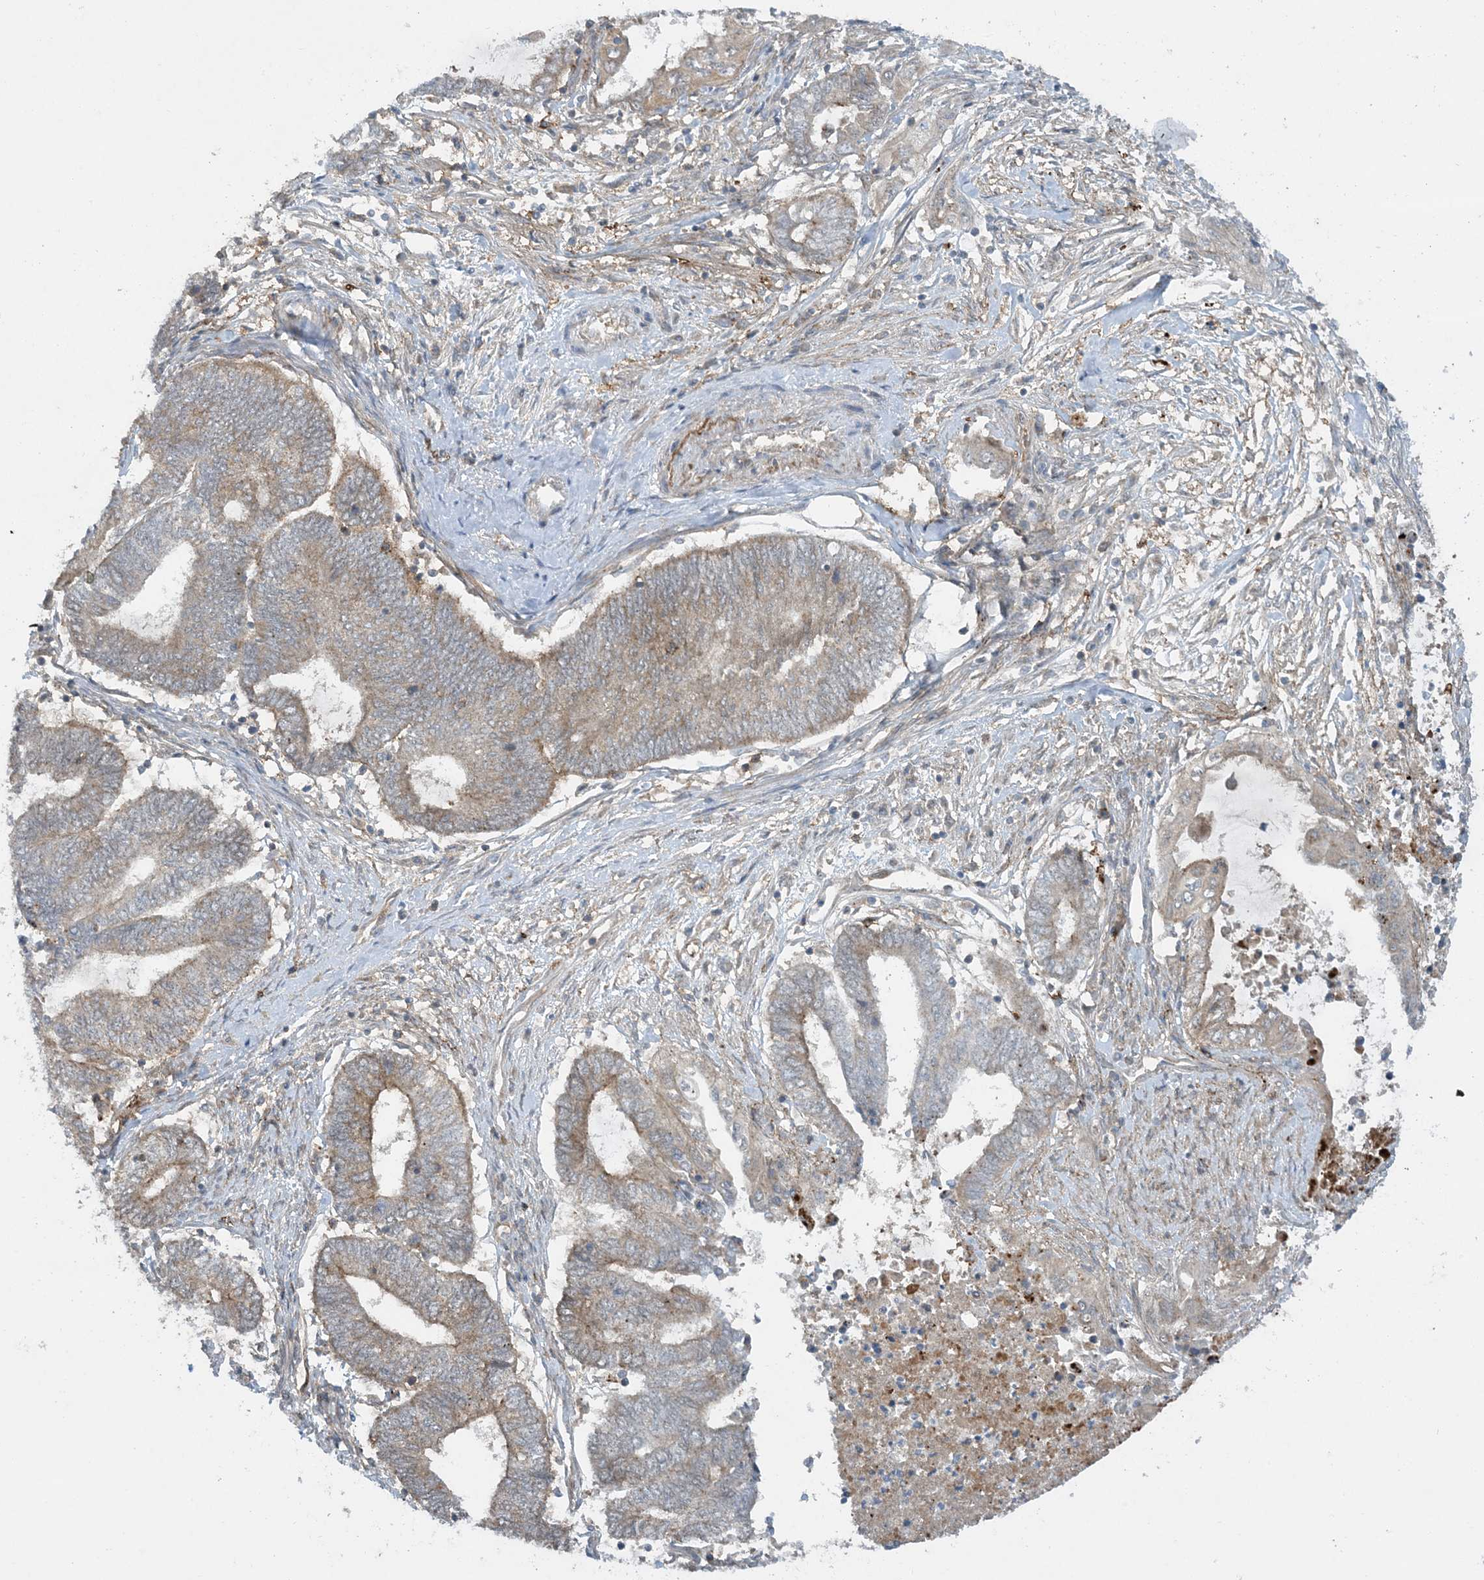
{"staining": {"intensity": "weak", "quantity": "<25%", "location": "cytoplasmic/membranous"}, "tissue": "endometrial cancer", "cell_type": "Tumor cells", "image_type": "cancer", "snomed": [{"axis": "morphology", "description": "Adenocarcinoma, NOS"}, {"axis": "topography", "description": "Uterus"}, {"axis": "topography", "description": "Endometrium"}], "caption": "The histopathology image shows no staining of tumor cells in endometrial adenocarcinoma.", "gene": "STAM2", "patient": {"sex": "female", "age": 70}}